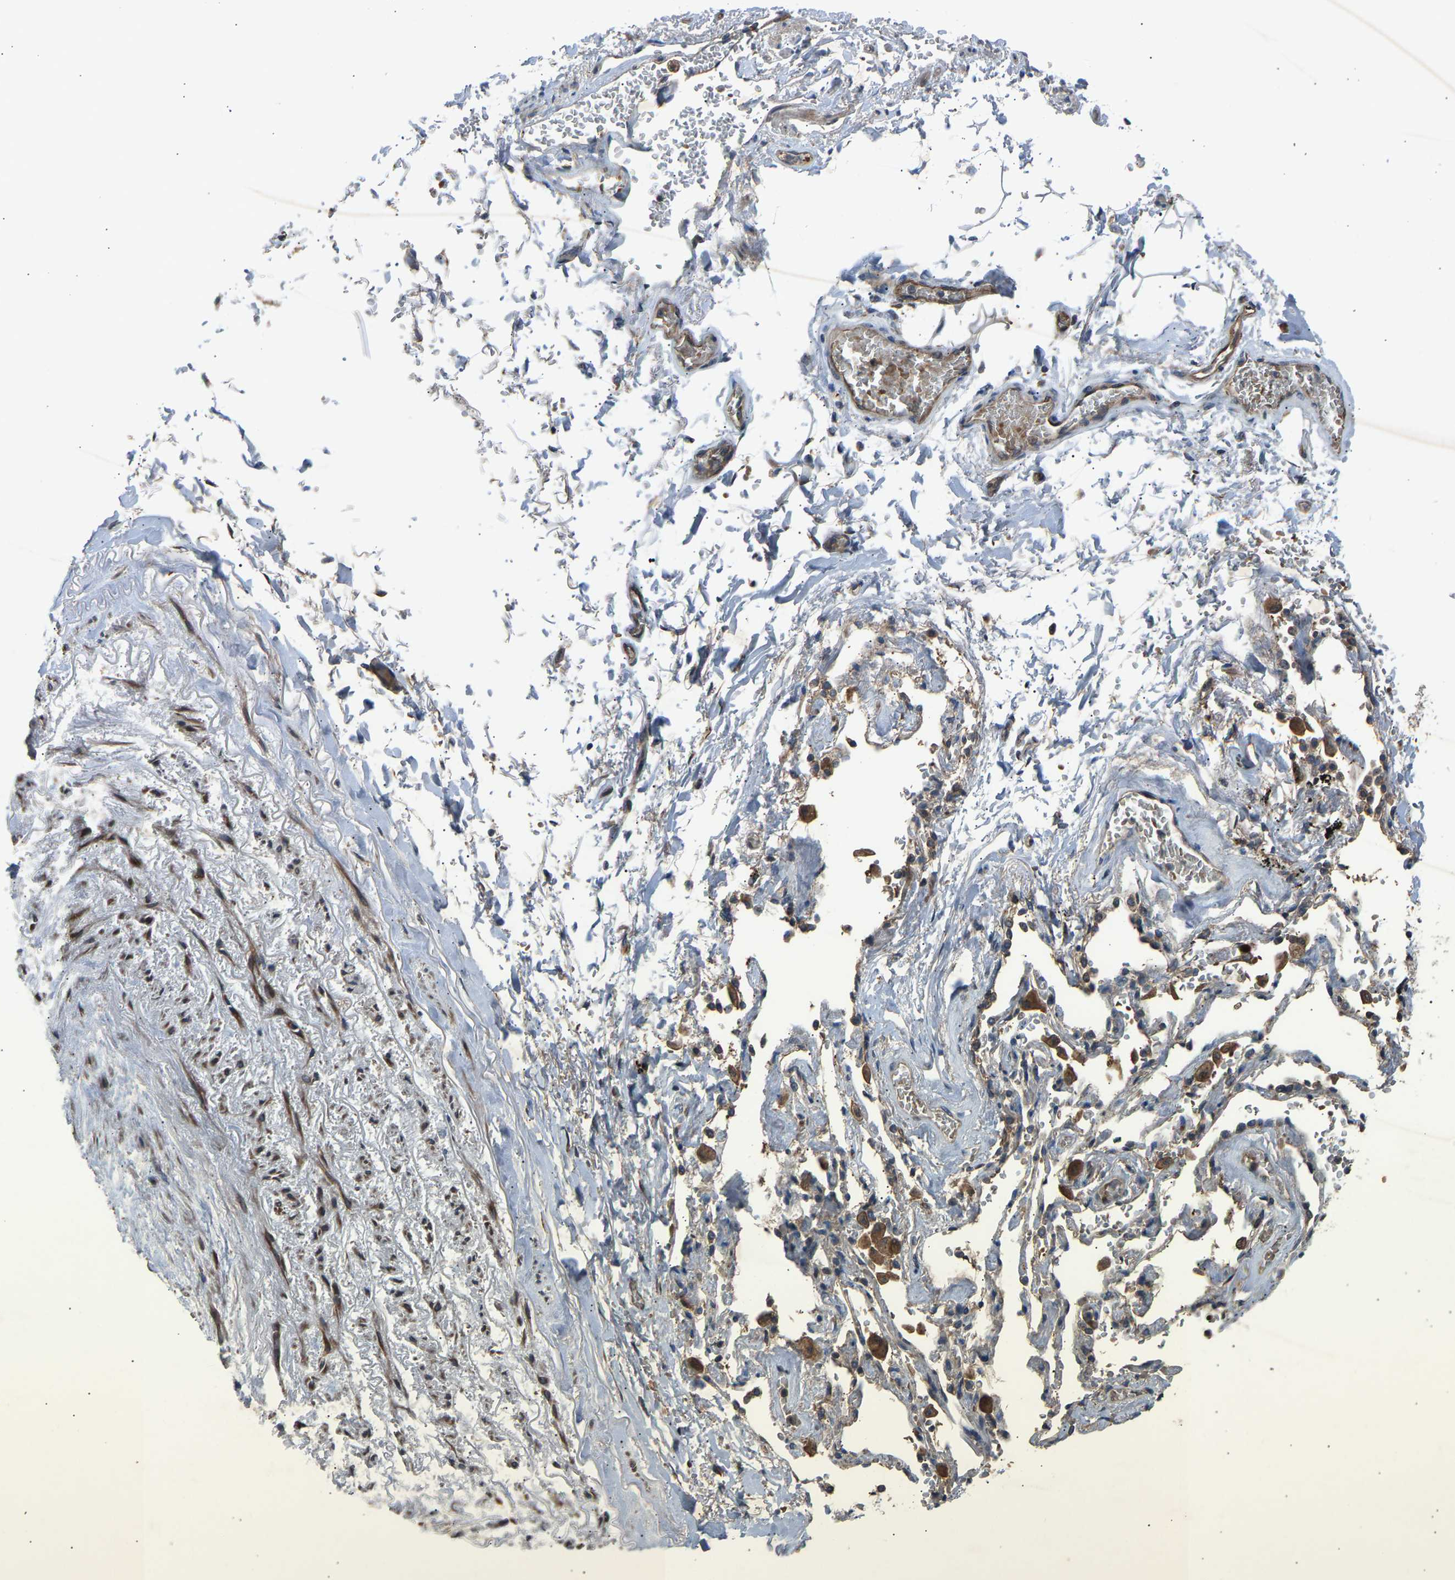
{"staining": {"intensity": "moderate", "quantity": "<25%", "location": "cytoplasmic/membranous"}, "tissue": "adipose tissue", "cell_type": "Adipocytes", "image_type": "normal", "snomed": [{"axis": "morphology", "description": "Normal tissue, NOS"}, {"axis": "topography", "description": "Cartilage tissue"}, {"axis": "topography", "description": "Lung"}], "caption": "Immunohistochemical staining of benign human adipose tissue displays low levels of moderate cytoplasmic/membranous expression in approximately <25% of adipocytes.", "gene": "GAS2L1", "patient": {"sex": "female", "age": 77}}